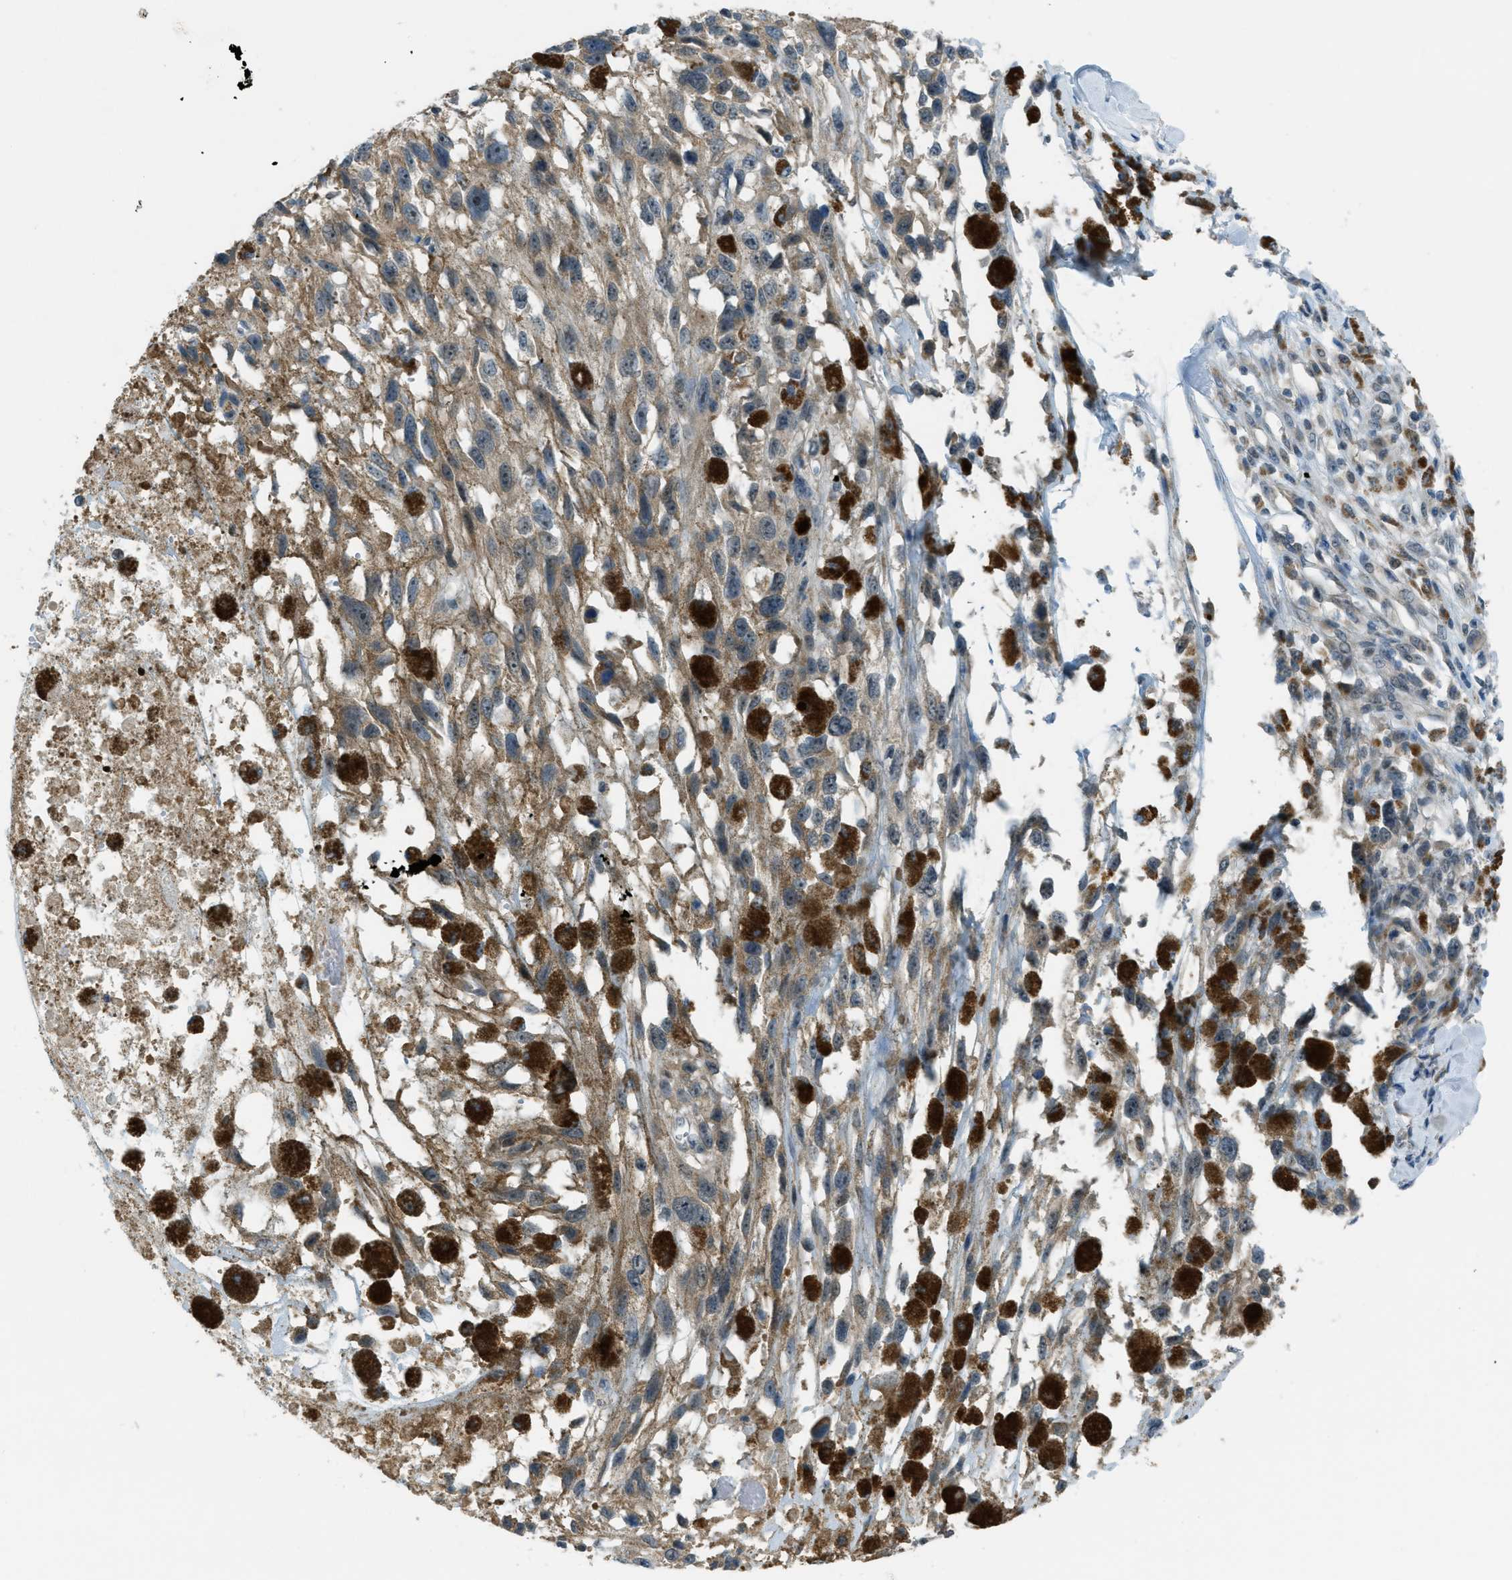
{"staining": {"intensity": "weak", "quantity": "25%-75%", "location": "cytoplasmic/membranous"}, "tissue": "melanoma", "cell_type": "Tumor cells", "image_type": "cancer", "snomed": [{"axis": "morphology", "description": "Malignant melanoma, Metastatic site"}, {"axis": "topography", "description": "Lymph node"}], "caption": "A low amount of weak cytoplasmic/membranous staining is present in about 25%-75% of tumor cells in melanoma tissue.", "gene": "CDON", "patient": {"sex": "male", "age": 59}}